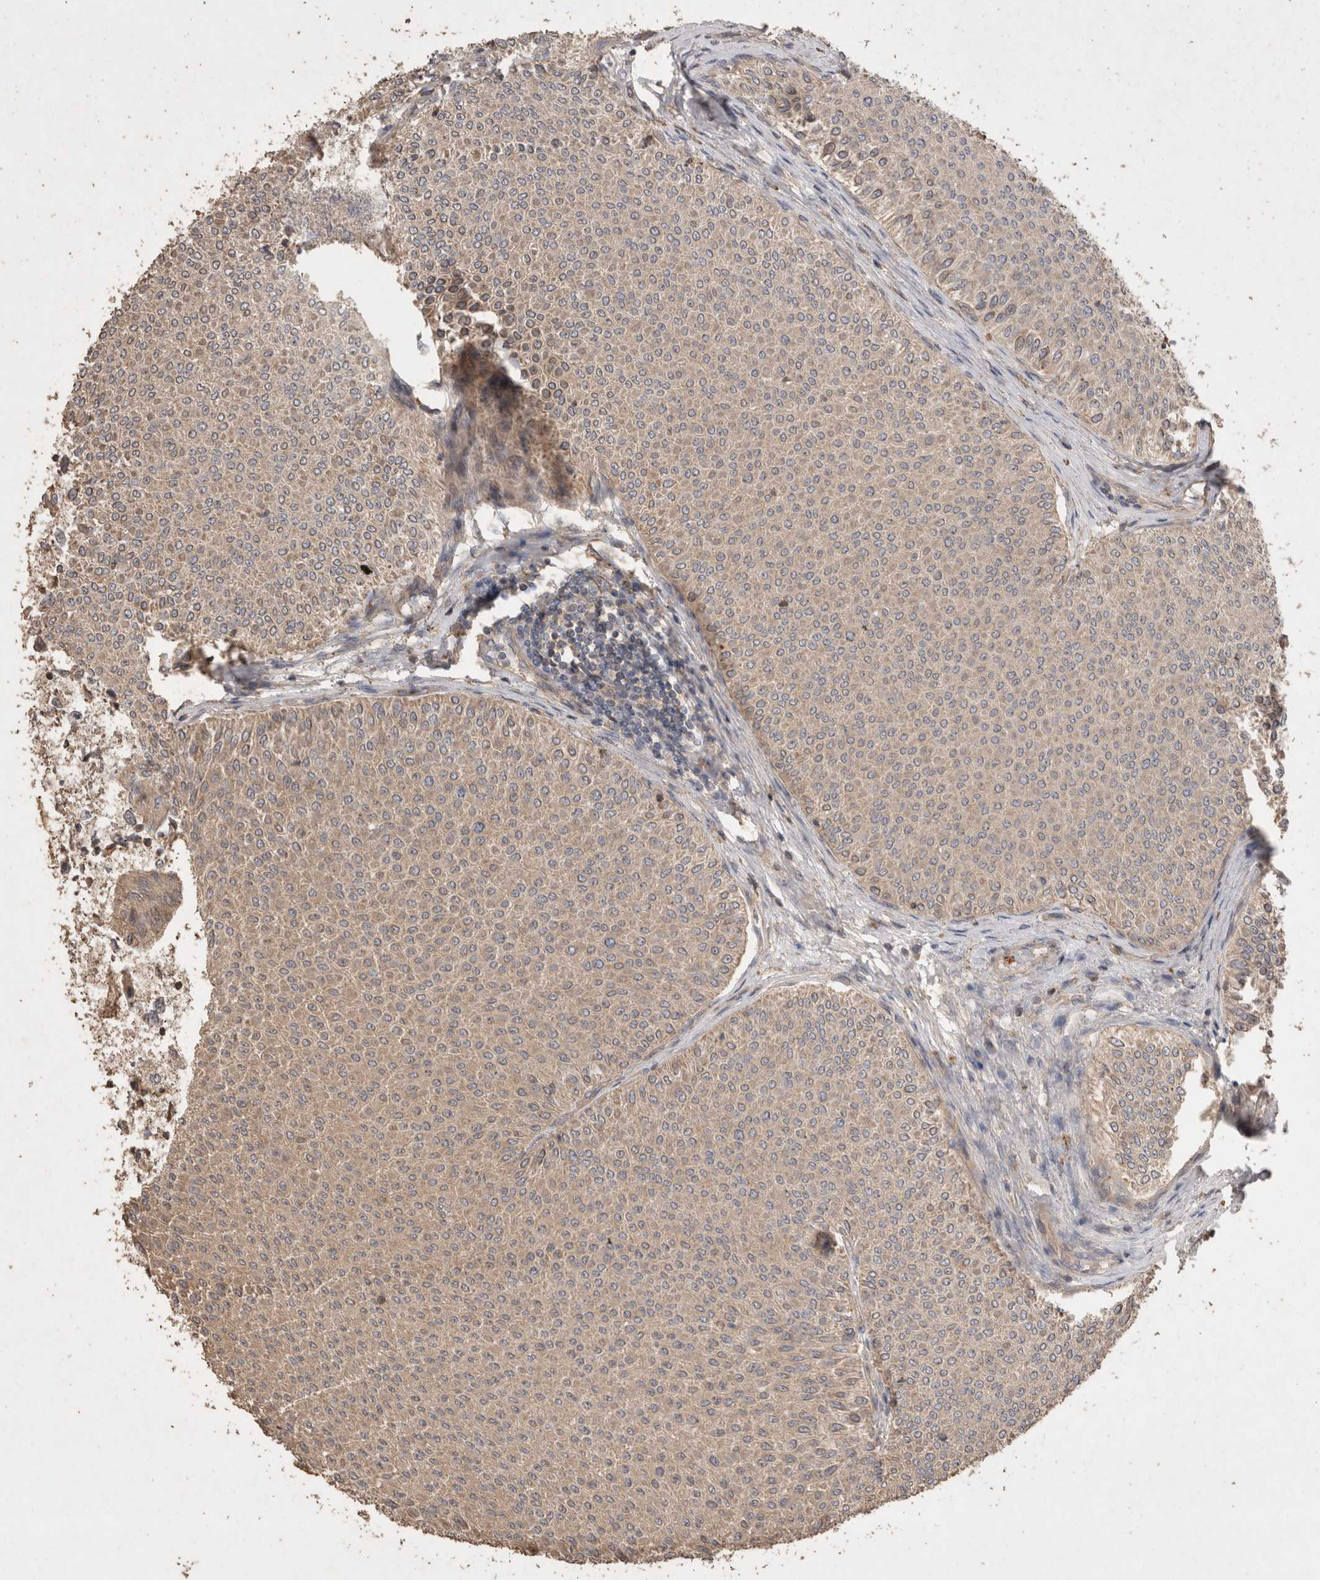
{"staining": {"intensity": "weak", "quantity": ">75%", "location": "cytoplasmic/membranous"}, "tissue": "urothelial cancer", "cell_type": "Tumor cells", "image_type": "cancer", "snomed": [{"axis": "morphology", "description": "Urothelial carcinoma, Low grade"}, {"axis": "topography", "description": "Urinary bladder"}], "caption": "Approximately >75% of tumor cells in human urothelial cancer display weak cytoplasmic/membranous protein staining as visualized by brown immunohistochemical staining.", "gene": "SNX31", "patient": {"sex": "male", "age": 78}}